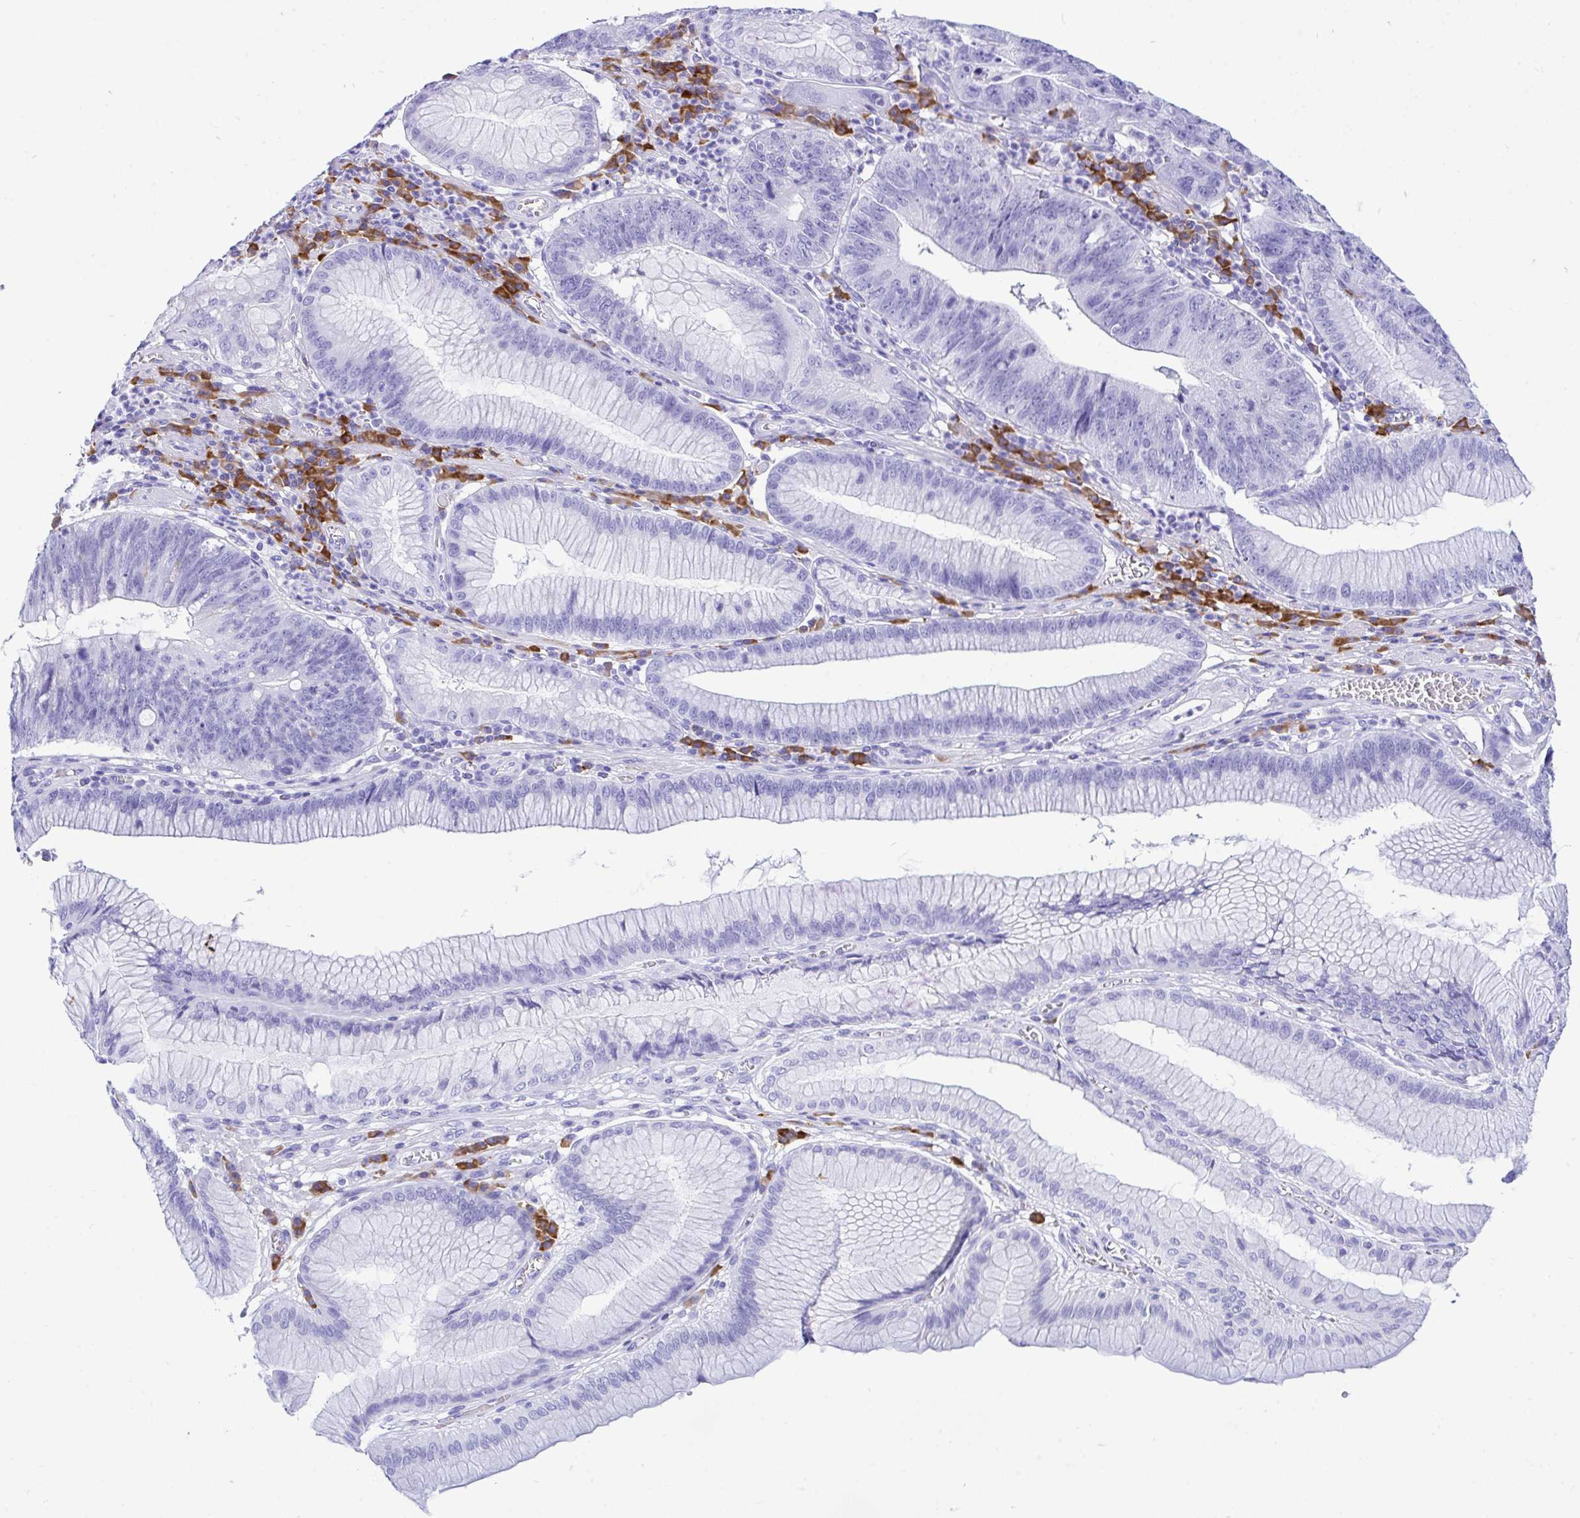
{"staining": {"intensity": "negative", "quantity": "none", "location": "none"}, "tissue": "stomach cancer", "cell_type": "Tumor cells", "image_type": "cancer", "snomed": [{"axis": "morphology", "description": "Adenocarcinoma, NOS"}, {"axis": "topography", "description": "Stomach"}], "caption": "A photomicrograph of human adenocarcinoma (stomach) is negative for staining in tumor cells.", "gene": "BEST4", "patient": {"sex": "male", "age": 59}}